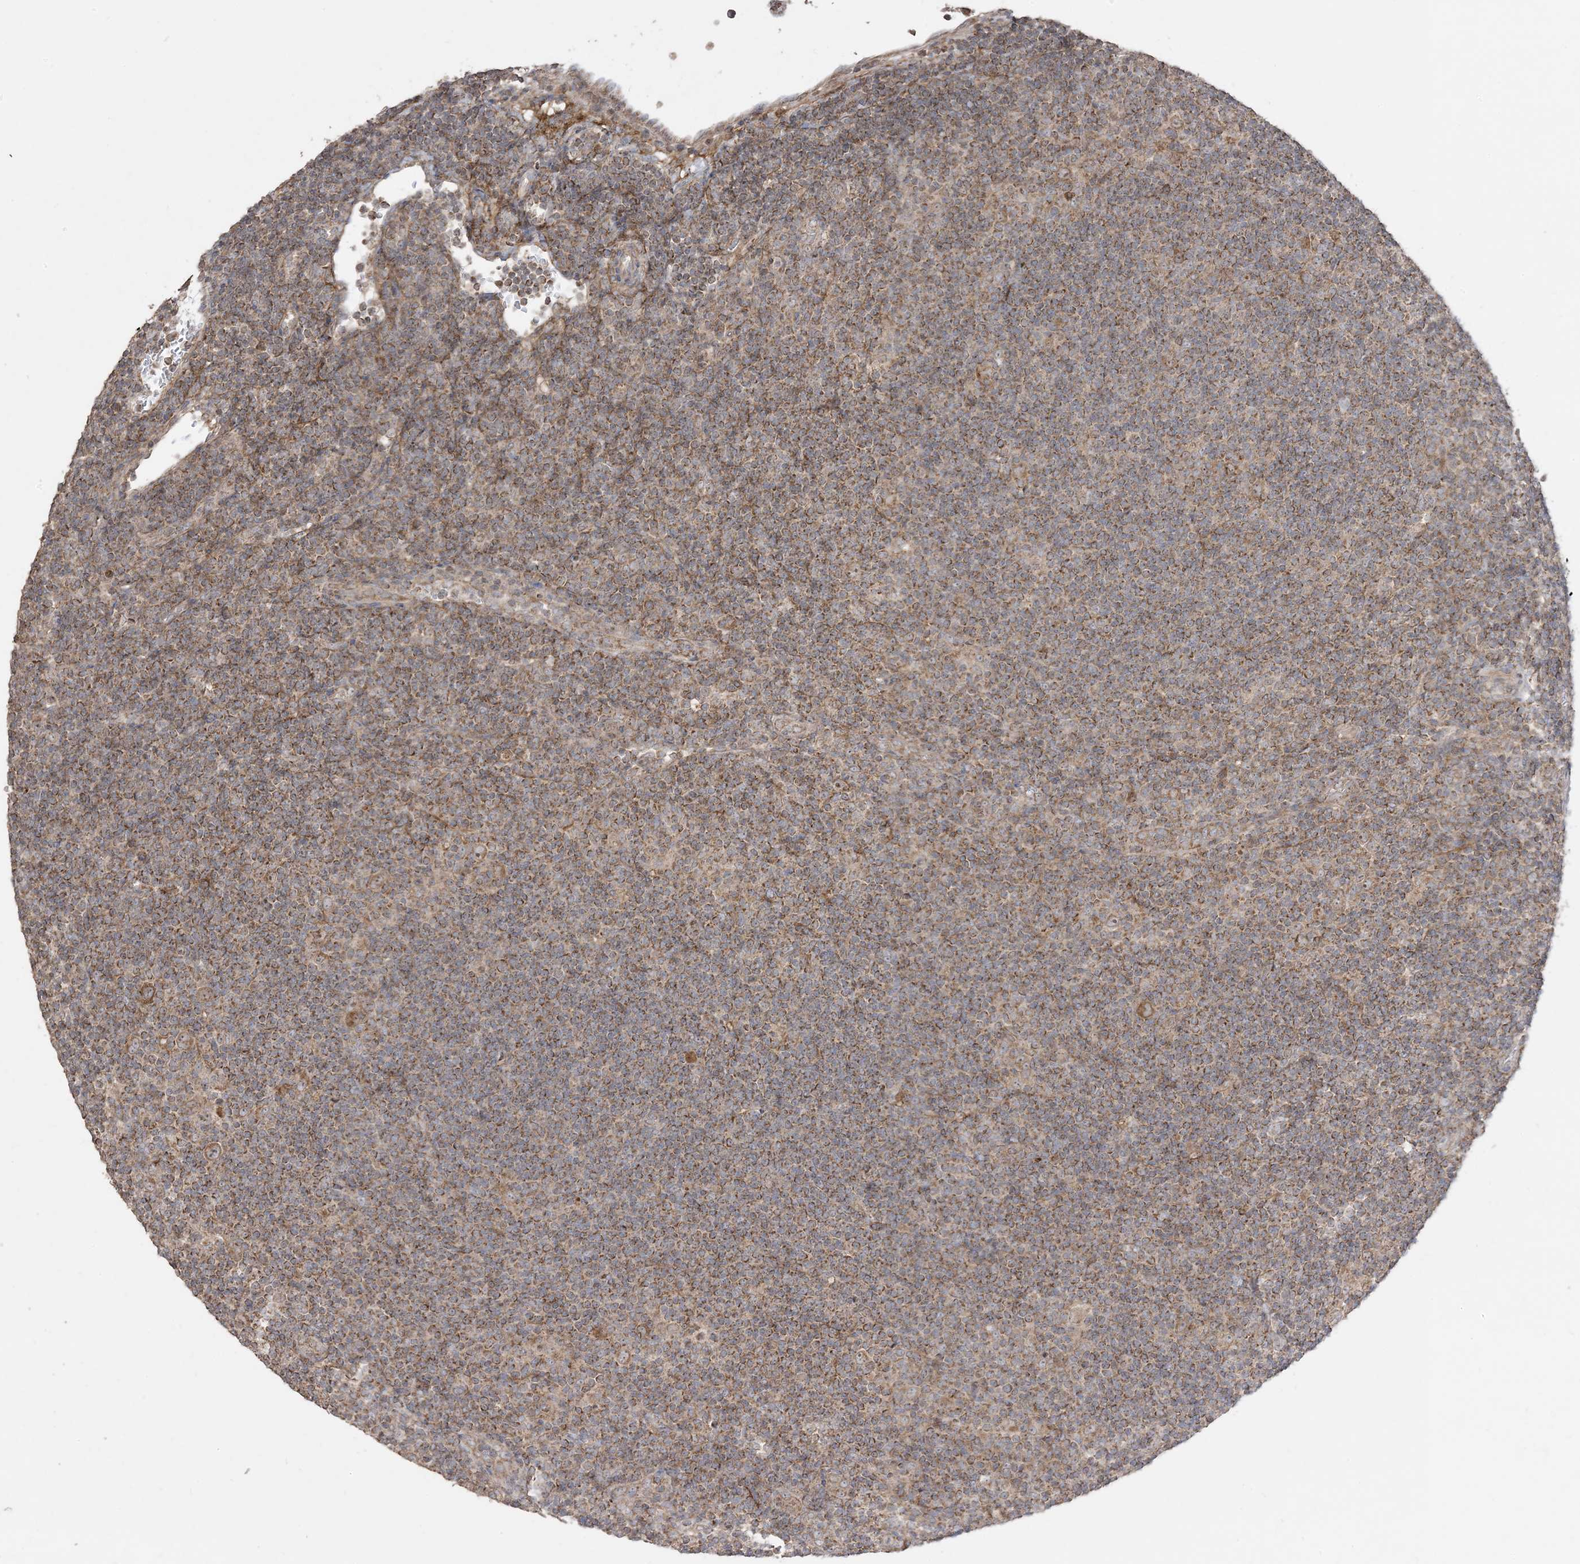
{"staining": {"intensity": "strong", "quantity": ">75%", "location": "cytoplasmic/membranous"}, "tissue": "lymphoma", "cell_type": "Tumor cells", "image_type": "cancer", "snomed": [{"axis": "morphology", "description": "Hodgkin's disease, NOS"}, {"axis": "topography", "description": "Lymph node"}], "caption": "A micrograph of Hodgkin's disease stained for a protein shows strong cytoplasmic/membranous brown staining in tumor cells. (Stains: DAB in brown, nuclei in blue, Microscopy: brightfield microscopy at high magnification).", "gene": "SIRT3", "patient": {"sex": "female", "age": 57}}